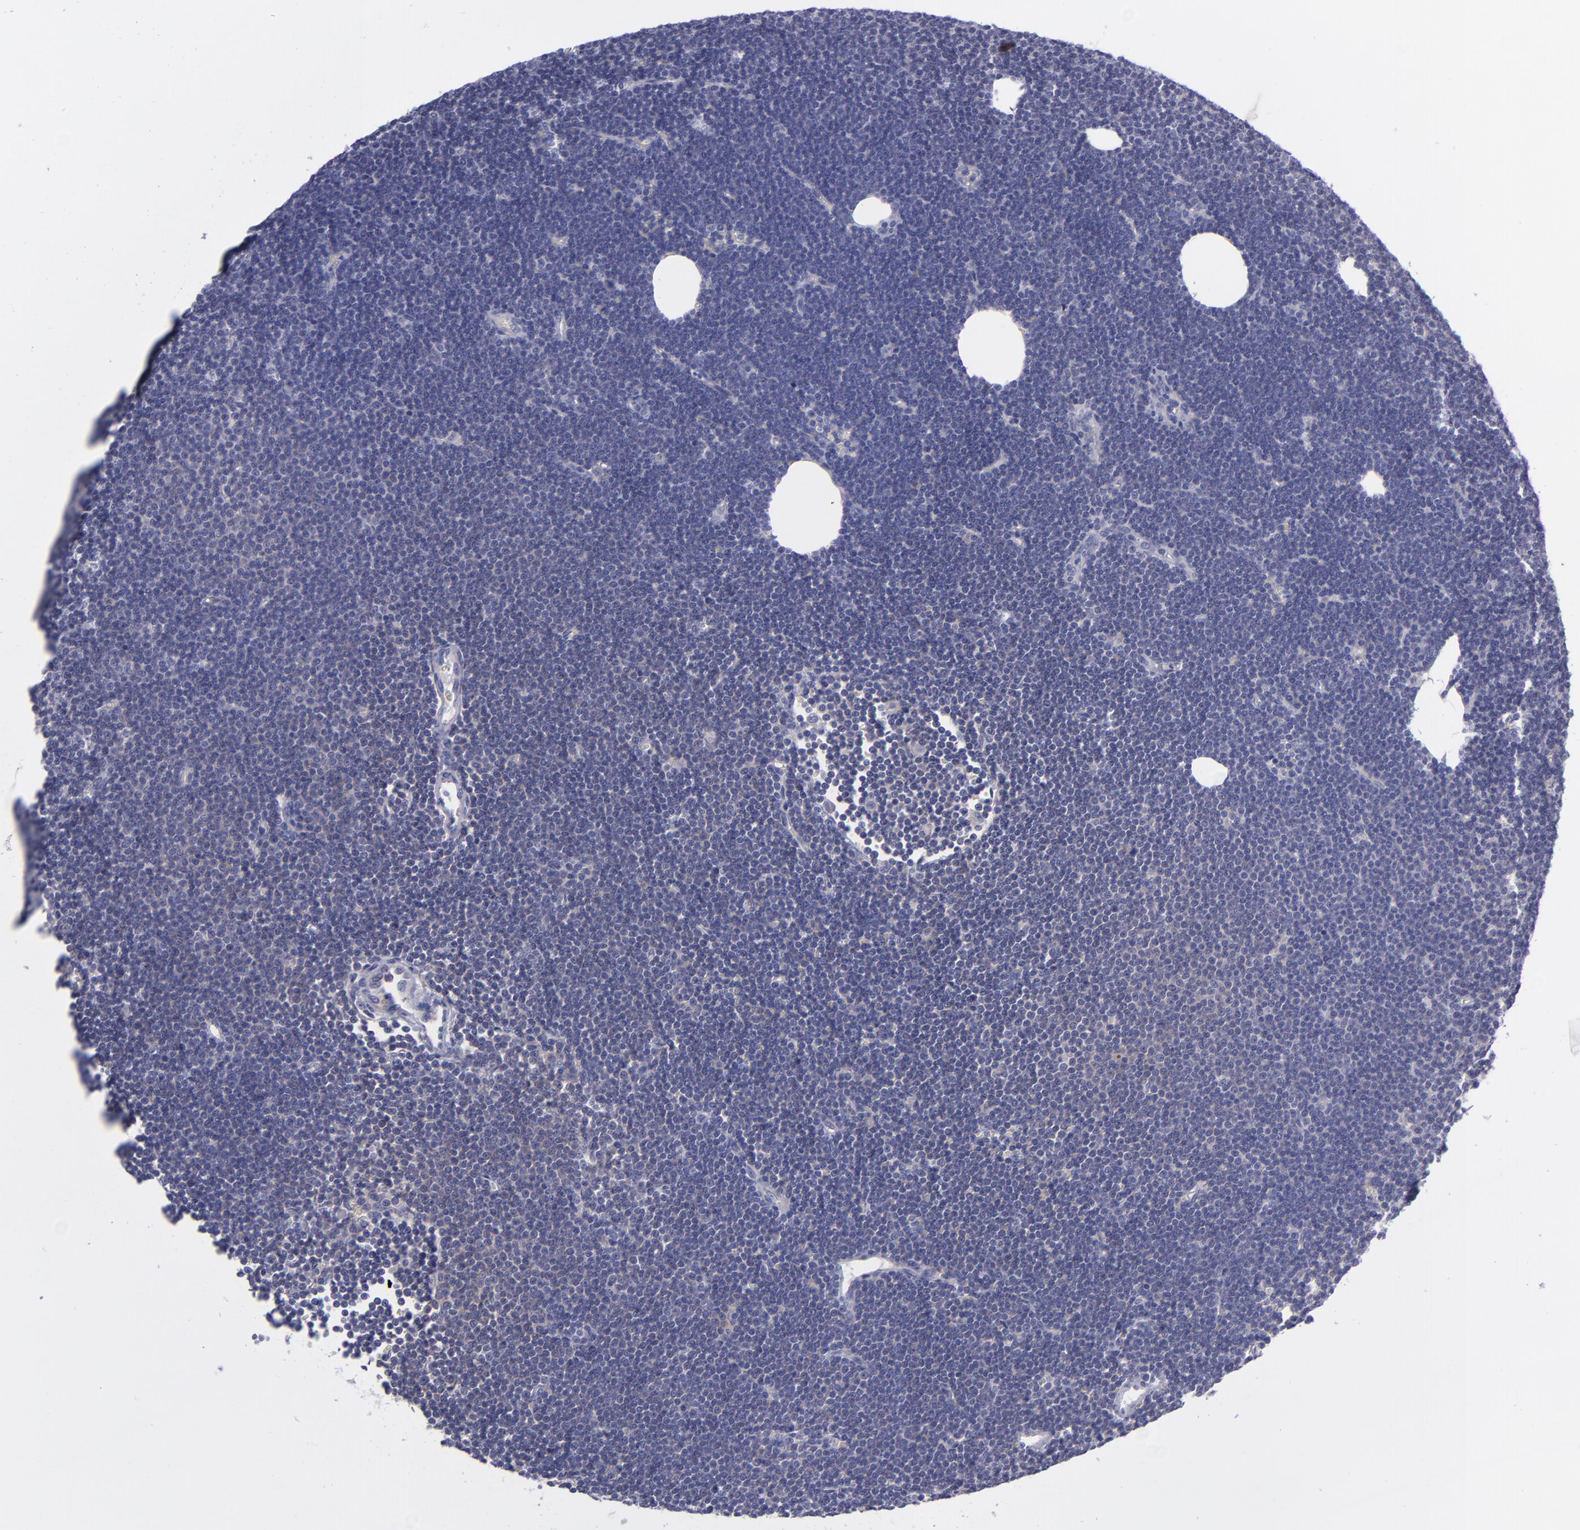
{"staining": {"intensity": "negative", "quantity": "none", "location": "none"}, "tissue": "lymphoma", "cell_type": "Tumor cells", "image_type": "cancer", "snomed": [{"axis": "morphology", "description": "Malignant lymphoma, non-Hodgkin's type, Low grade"}, {"axis": "topography", "description": "Lymph node"}], "caption": "The photomicrograph exhibits no significant staining in tumor cells of lymphoma.", "gene": "BSG", "patient": {"sex": "female", "age": 73}}